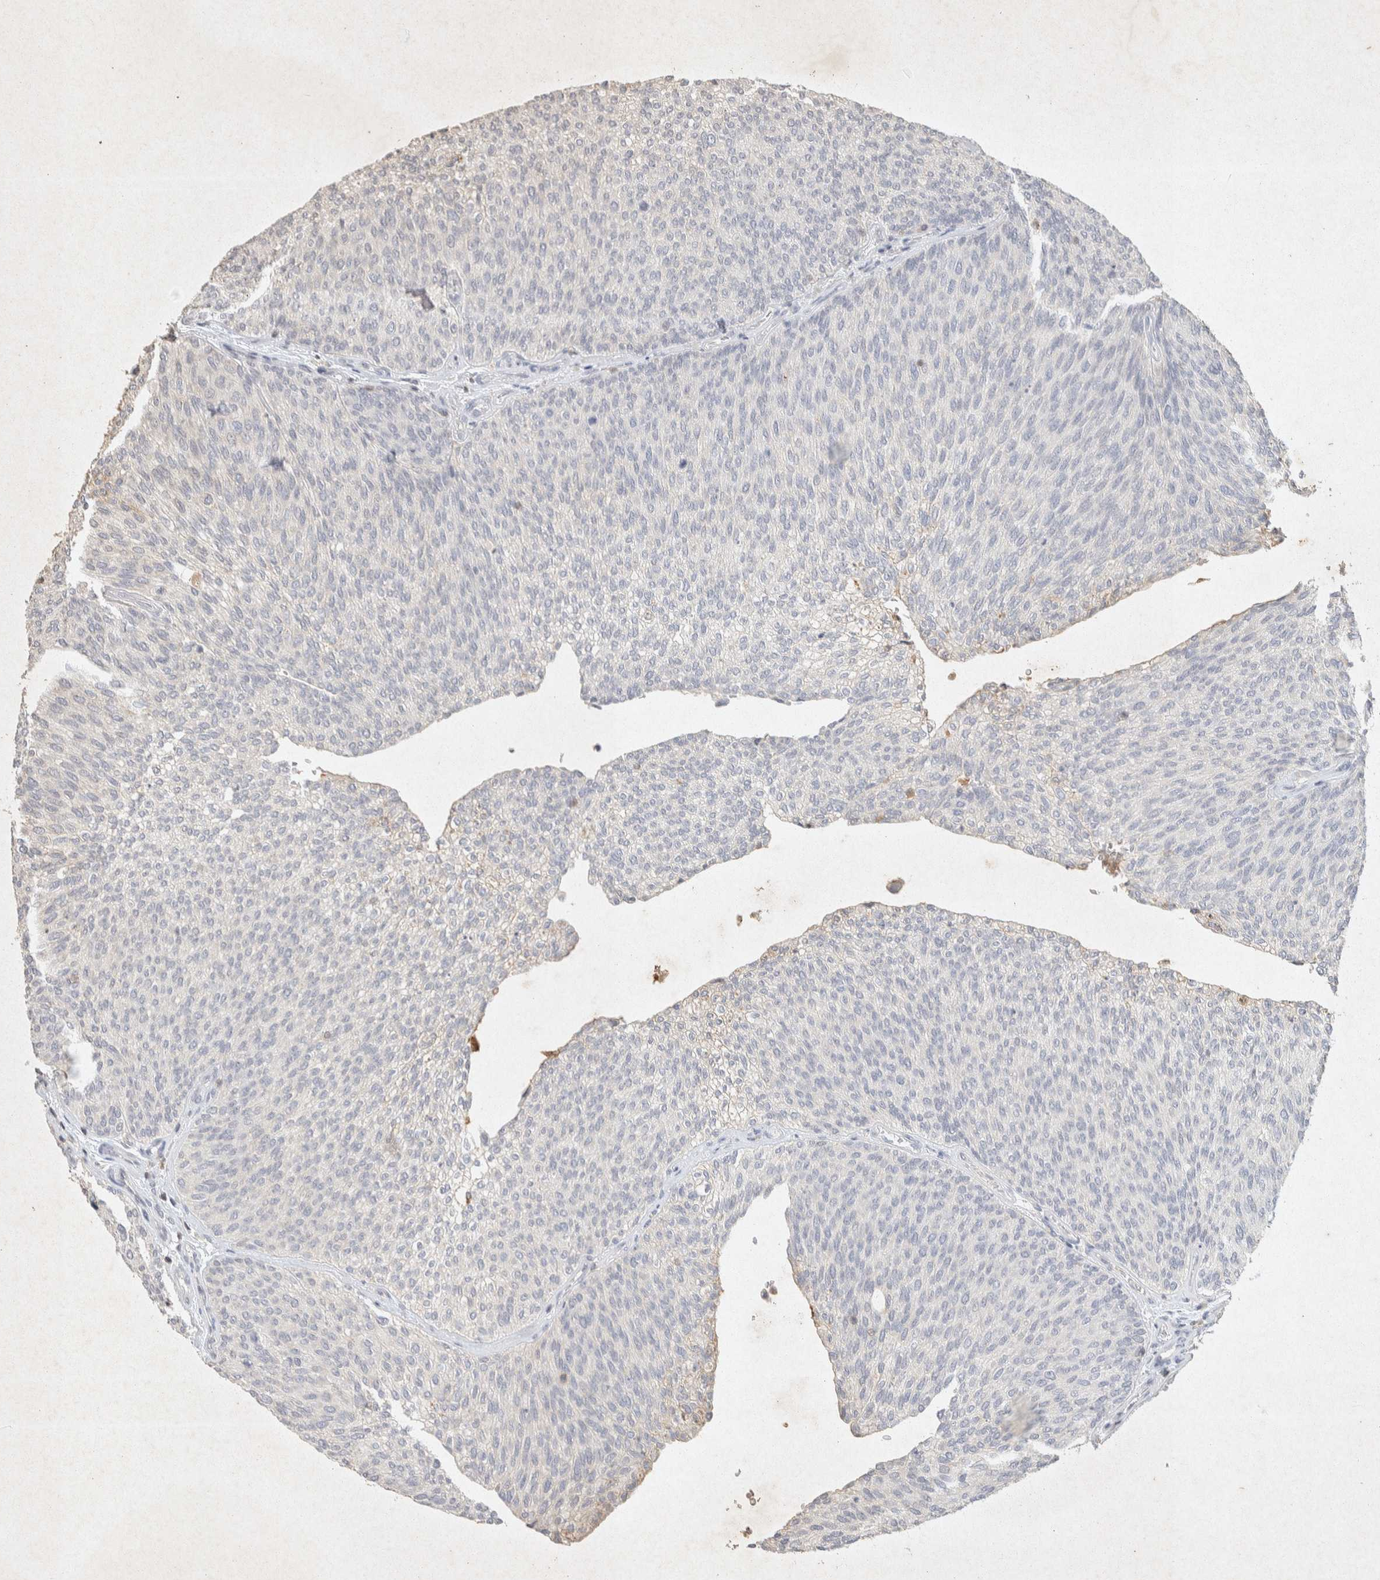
{"staining": {"intensity": "negative", "quantity": "none", "location": "none"}, "tissue": "urothelial cancer", "cell_type": "Tumor cells", "image_type": "cancer", "snomed": [{"axis": "morphology", "description": "Urothelial carcinoma, Low grade"}, {"axis": "topography", "description": "Urinary bladder"}], "caption": "Tumor cells are negative for brown protein staining in urothelial cancer. (Stains: DAB (3,3'-diaminobenzidine) immunohistochemistry (IHC) with hematoxylin counter stain, Microscopy: brightfield microscopy at high magnification).", "gene": "RAC2", "patient": {"sex": "female", "age": 79}}